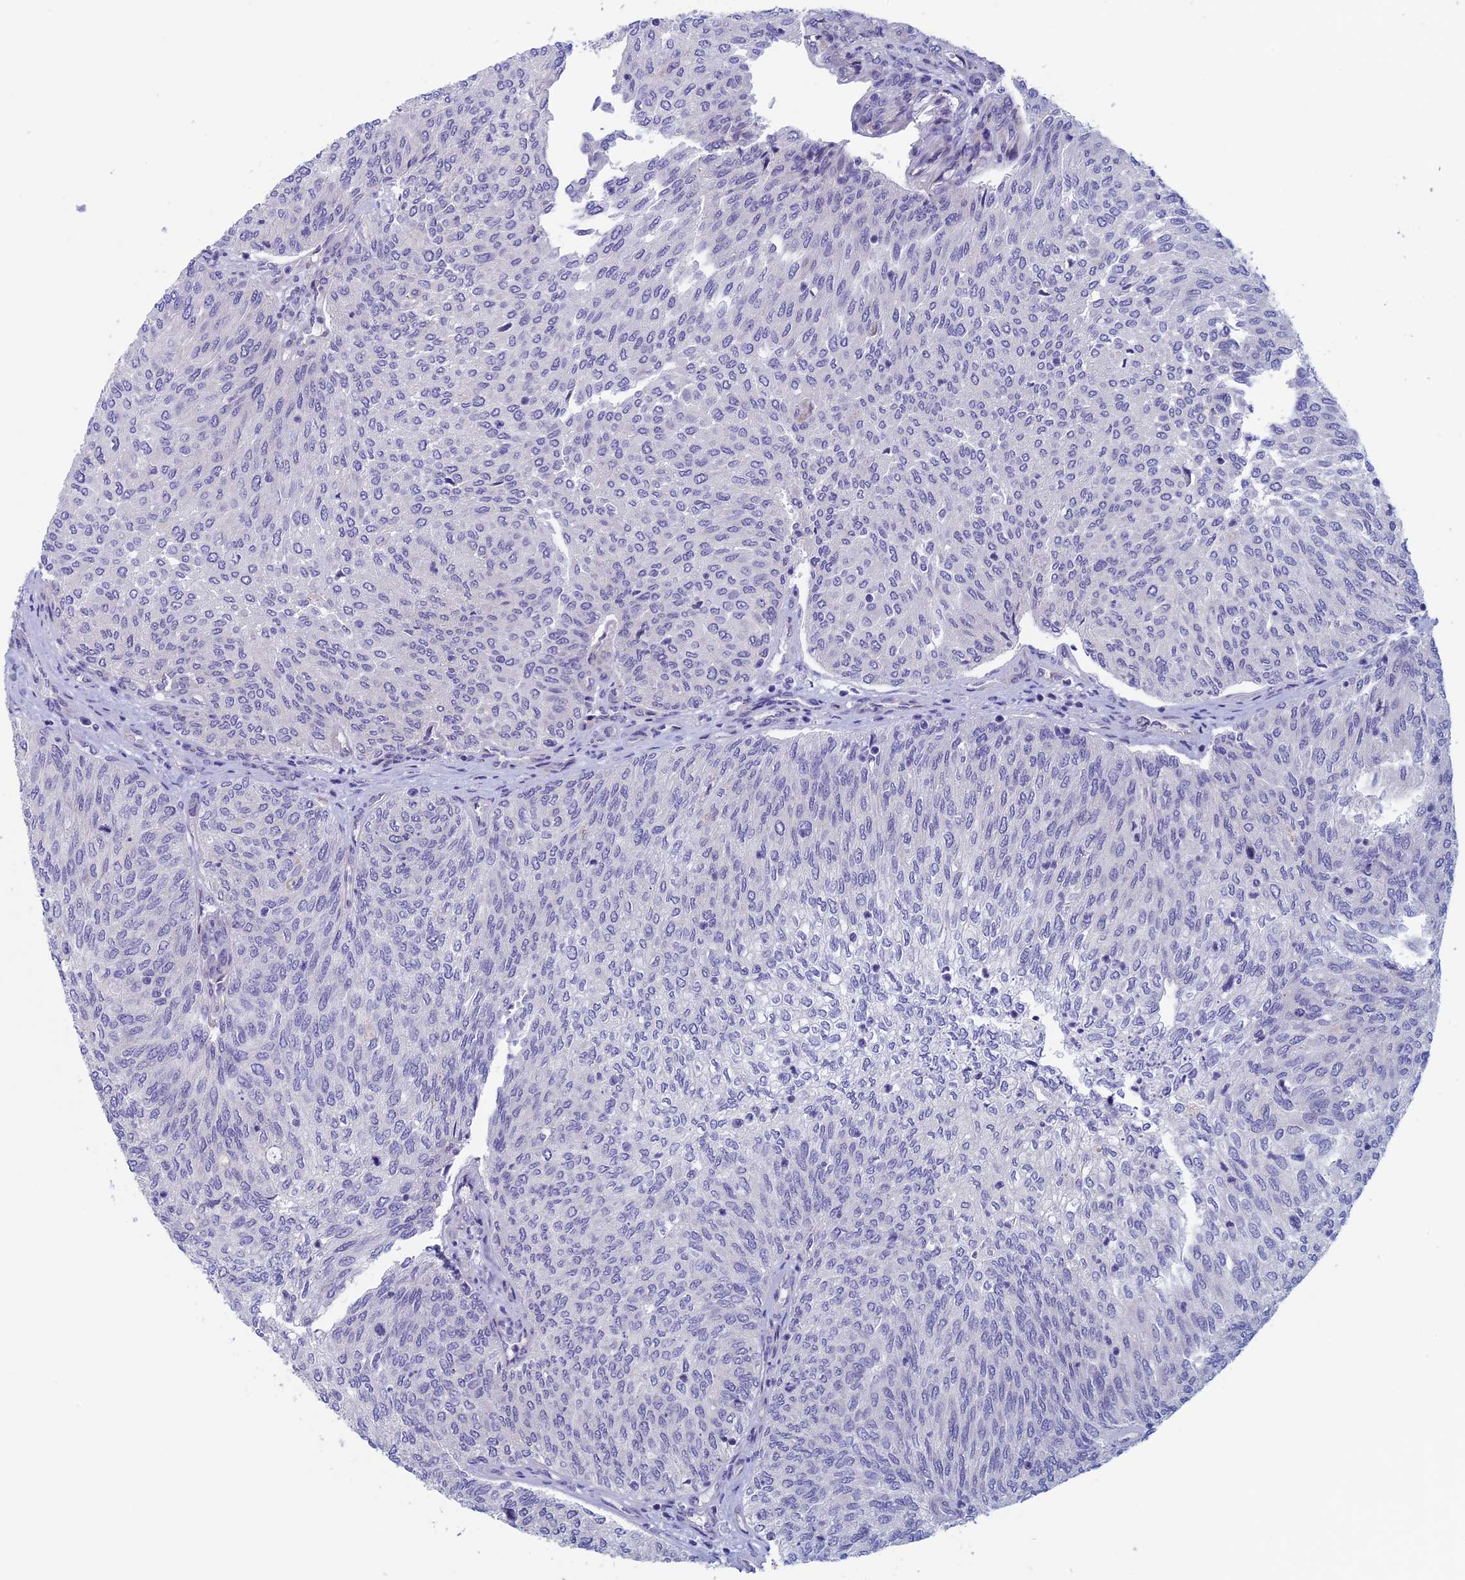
{"staining": {"intensity": "negative", "quantity": "none", "location": "none"}, "tissue": "urothelial cancer", "cell_type": "Tumor cells", "image_type": "cancer", "snomed": [{"axis": "morphology", "description": "Urothelial carcinoma, Low grade"}, {"axis": "topography", "description": "Urinary bladder"}], "caption": "IHC histopathology image of human low-grade urothelial carcinoma stained for a protein (brown), which shows no staining in tumor cells.", "gene": "CNOT6L", "patient": {"sex": "female", "age": 79}}